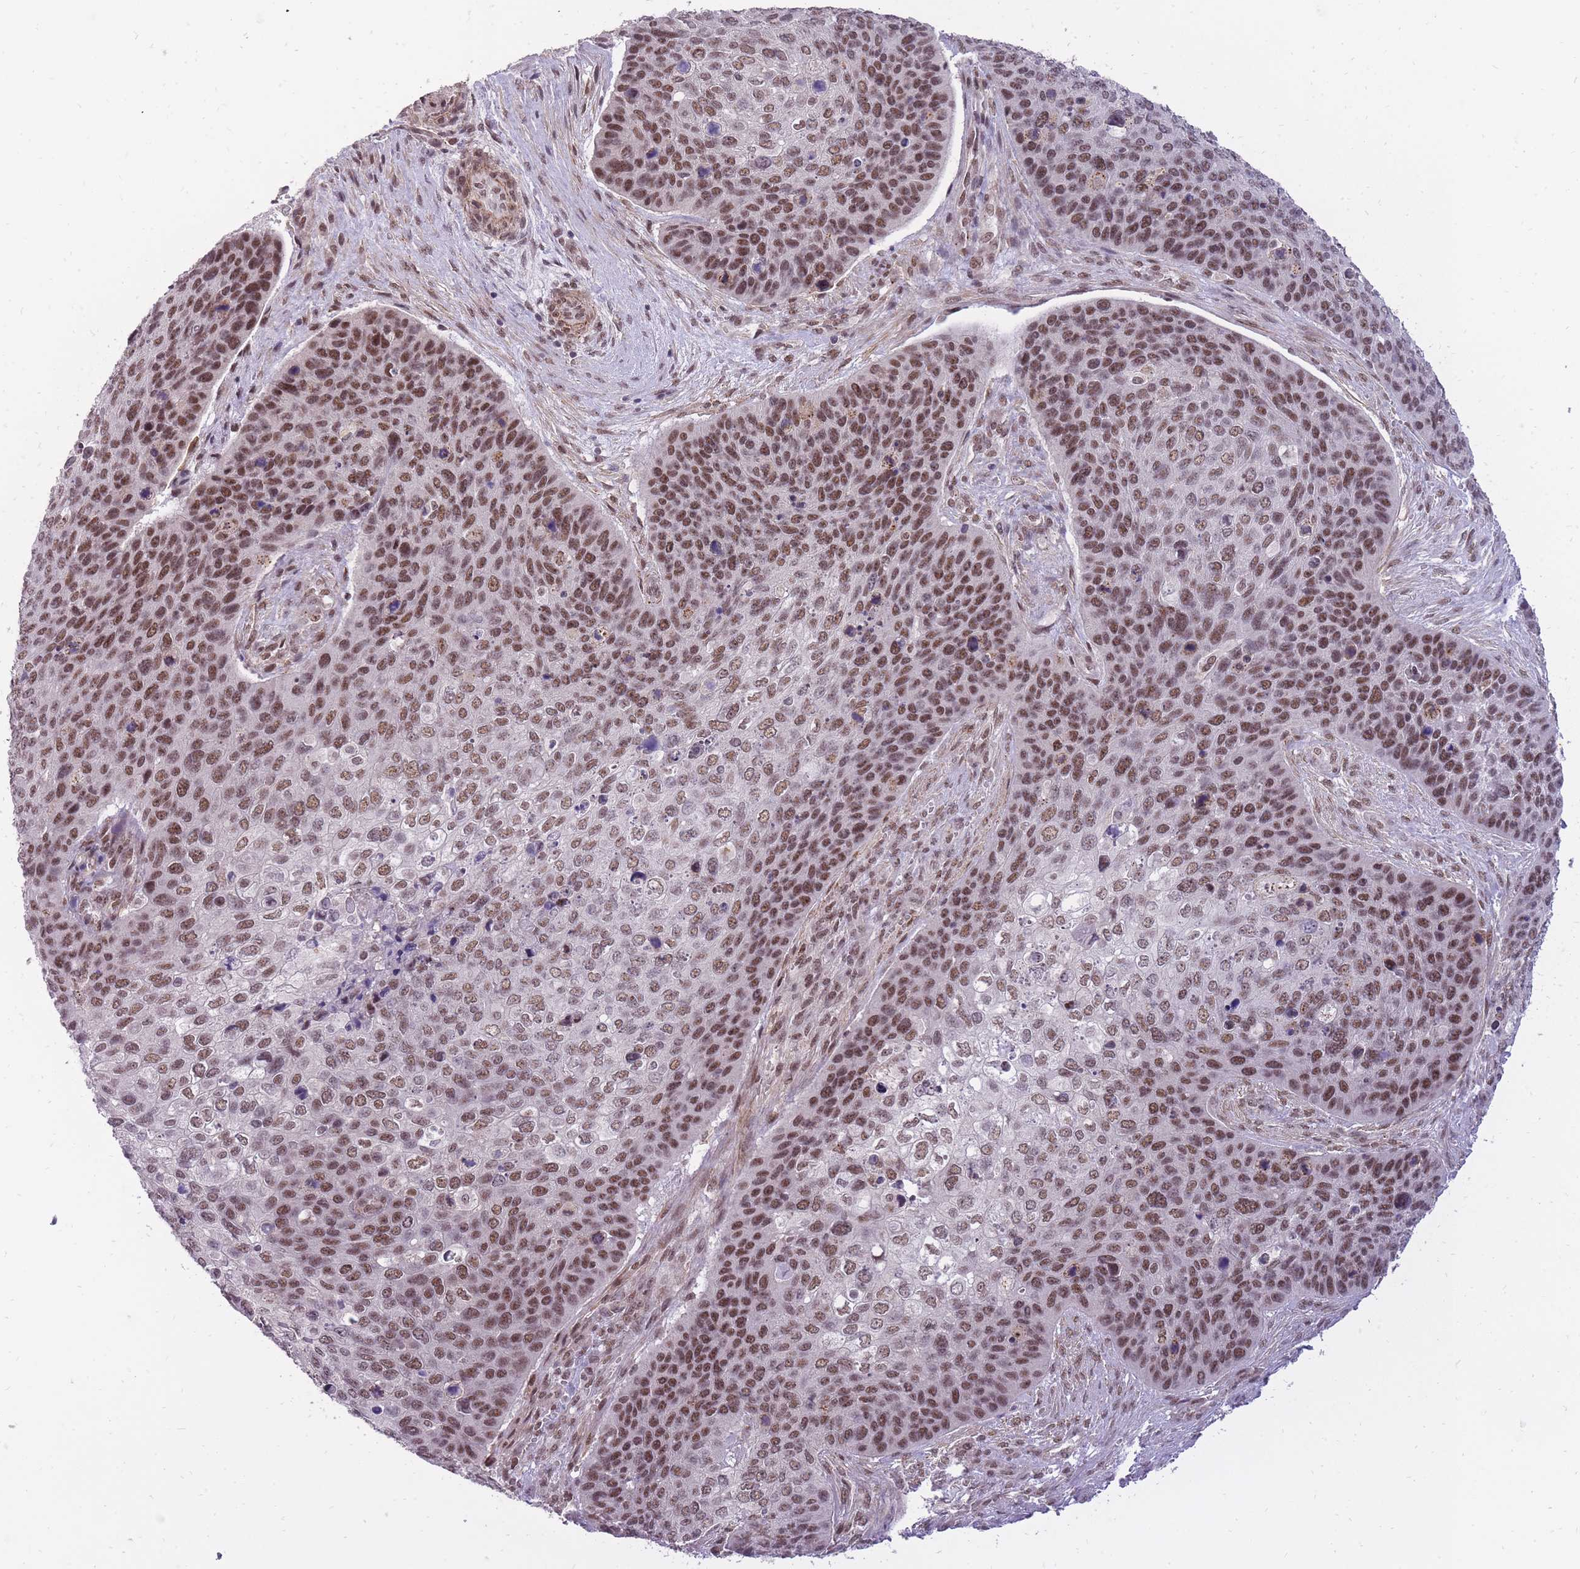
{"staining": {"intensity": "moderate", "quantity": ">75%", "location": "nuclear"}, "tissue": "skin cancer", "cell_type": "Tumor cells", "image_type": "cancer", "snomed": [{"axis": "morphology", "description": "Basal cell carcinoma"}, {"axis": "topography", "description": "Skin"}], "caption": "Brown immunohistochemical staining in skin cancer reveals moderate nuclear staining in about >75% of tumor cells.", "gene": "TIGD1", "patient": {"sex": "female", "age": 74}}